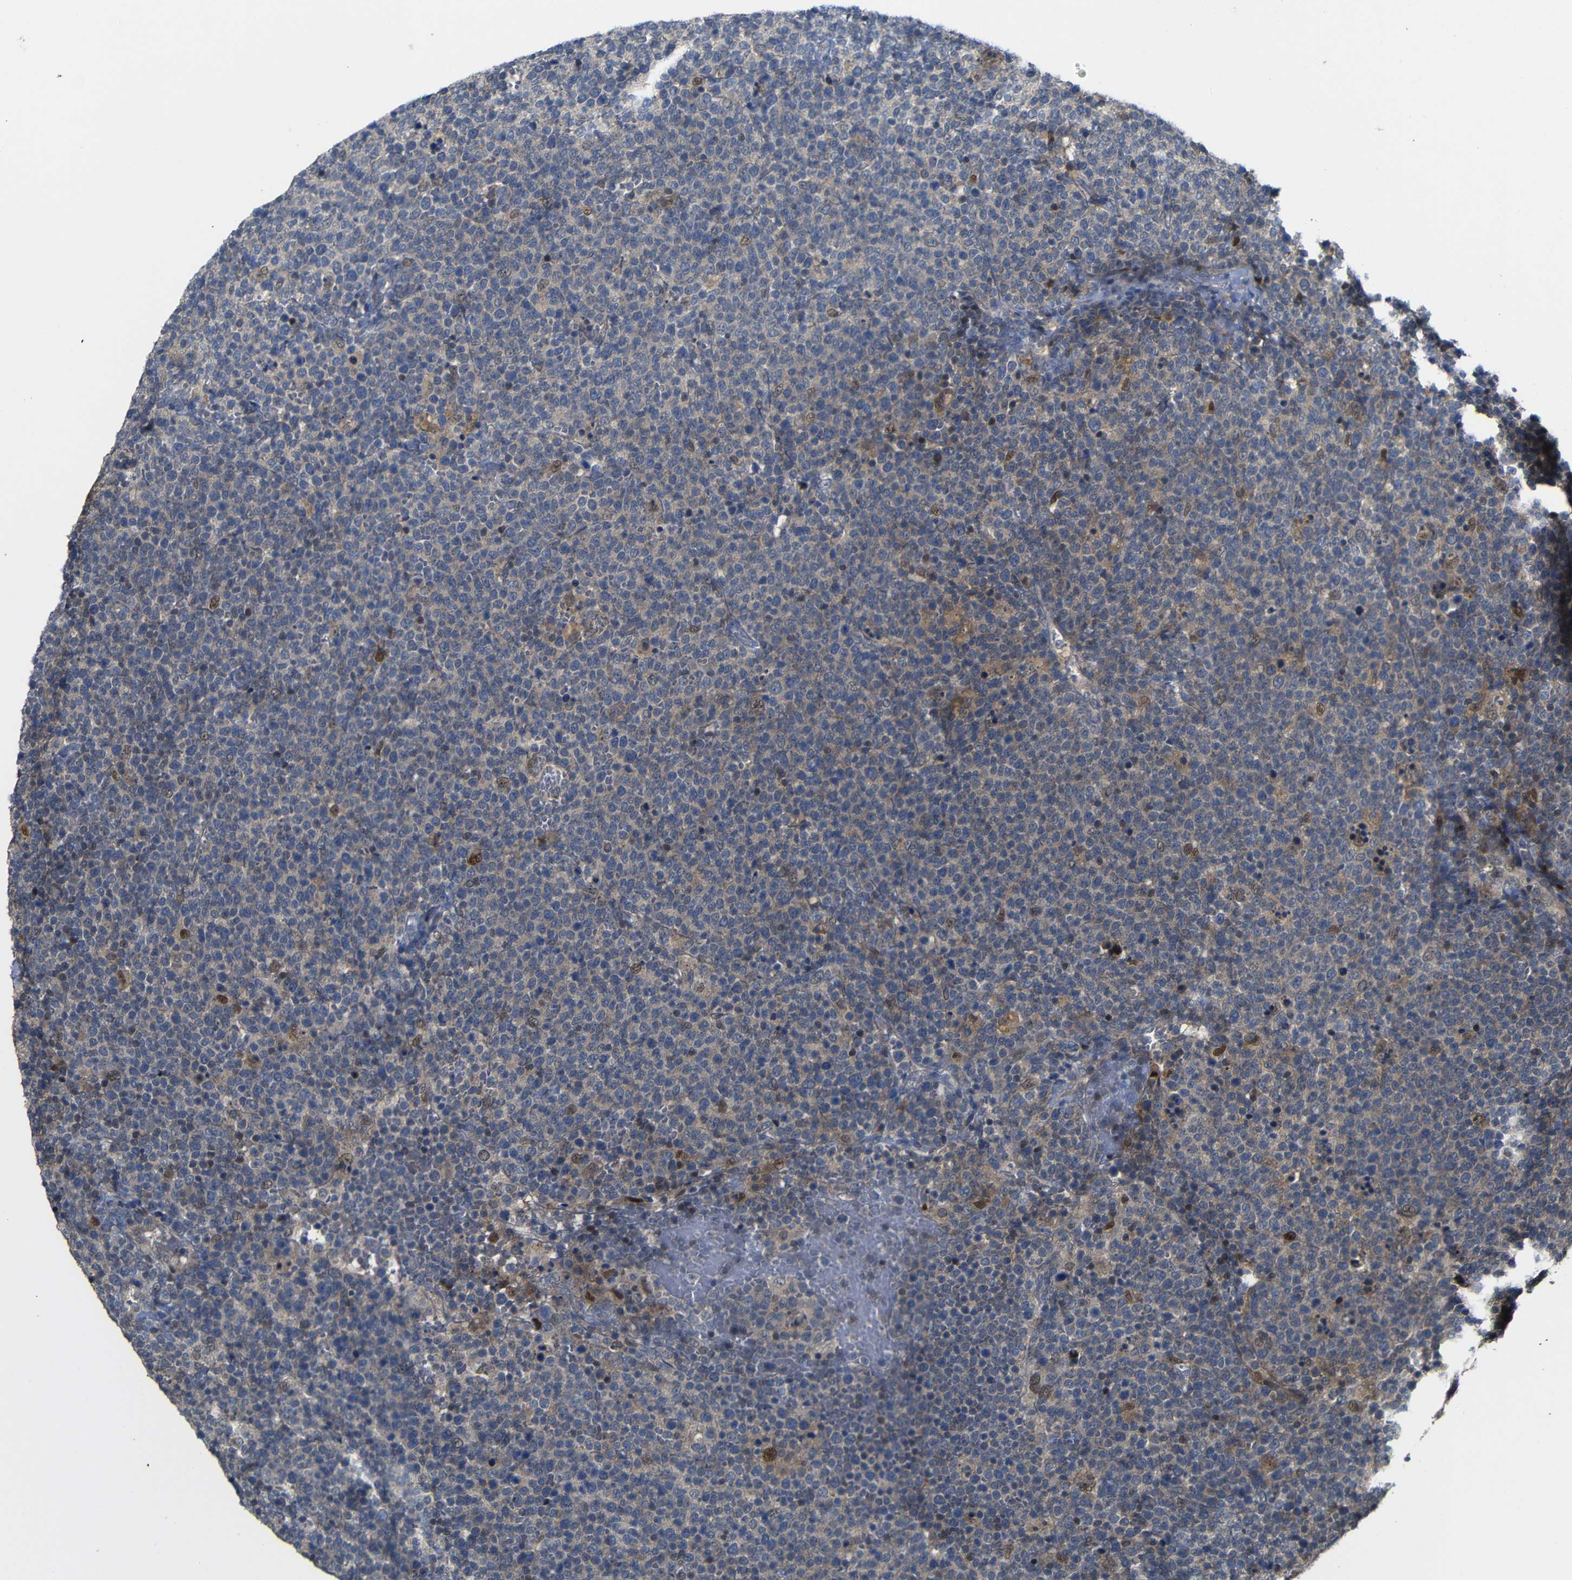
{"staining": {"intensity": "moderate", "quantity": "<25%", "location": "cytoplasmic/membranous,nuclear"}, "tissue": "lymphoma", "cell_type": "Tumor cells", "image_type": "cancer", "snomed": [{"axis": "morphology", "description": "Malignant lymphoma, non-Hodgkin's type, High grade"}, {"axis": "topography", "description": "Lymph node"}], "caption": "Human malignant lymphoma, non-Hodgkin's type (high-grade) stained with a protein marker shows moderate staining in tumor cells.", "gene": "ATG12", "patient": {"sex": "male", "age": 61}}